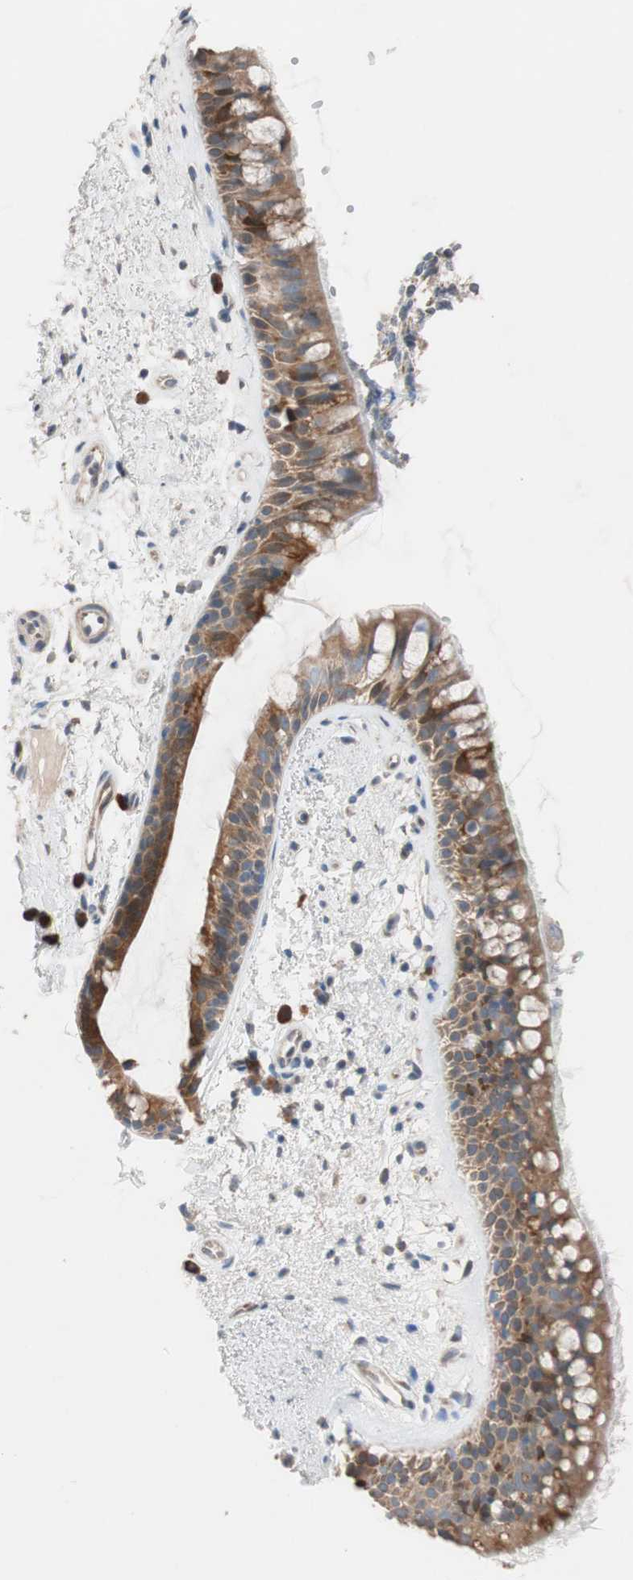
{"staining": {"intensity": "moderate", "quantity": ">75%", "location": "cytoplasmic/membranous"}, "tissue": "bronchus", "cell_type": "Respiratory epithelial cells", "image_type": "normal", "snomed": [{"axis": "morphology", "description": "Normal tissue, NOS"}, {"axis": "topography", "description": "Bronchus"}], "caption": "High-power microscopy captured an immunohistochemistry (IHC) image of normal bronchus, revealing moderate cytoplasmic/membranous positivity in approximately >75% of respiratory epithelial cells.", "gene": "FAAH", "patient": {"sex": "female", "age": 54}}